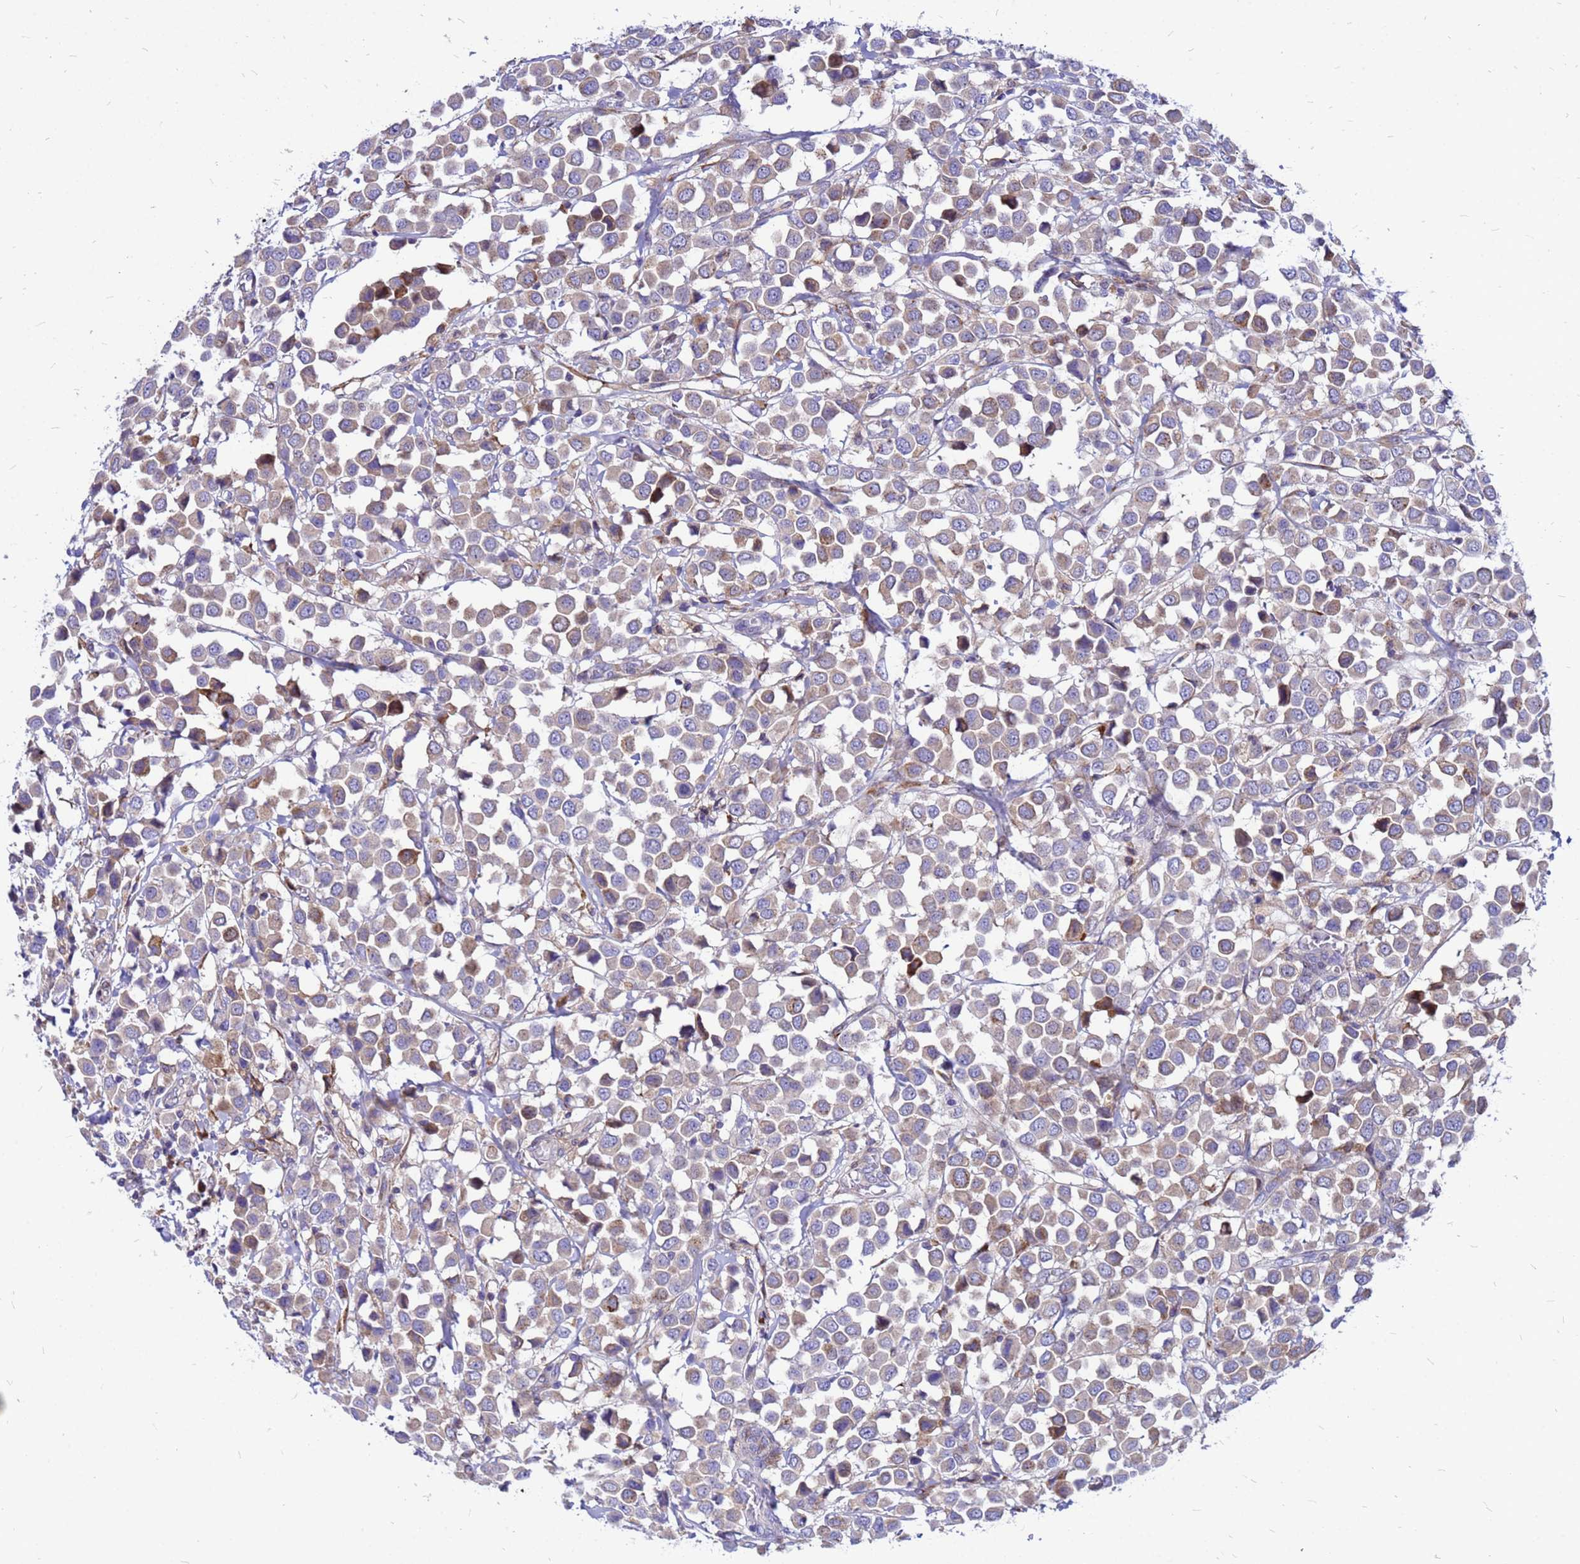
{"staining": {"intensity": "weak", "quantity": "25%-75%", "location": "cytoplasmic/membranous"}, "tissue": "breast cancer", "cell_type": "Tumor cells", "image_type": "cancer", "snomed": [{"axis": "morphology", "description": "Duct carcinoma"}, {"axis": "topography", "description": "Breast"}], "caption": "This histopathology image shows immunohistochemistry (IHC) staining of human intraductal carcinoma (breast), with low weak cytoplasmic/membranous positivity in about 25%-75% of tumor cells.", "gene": "FHIP1A", "patient": {"sex": "female", "age": 61}}